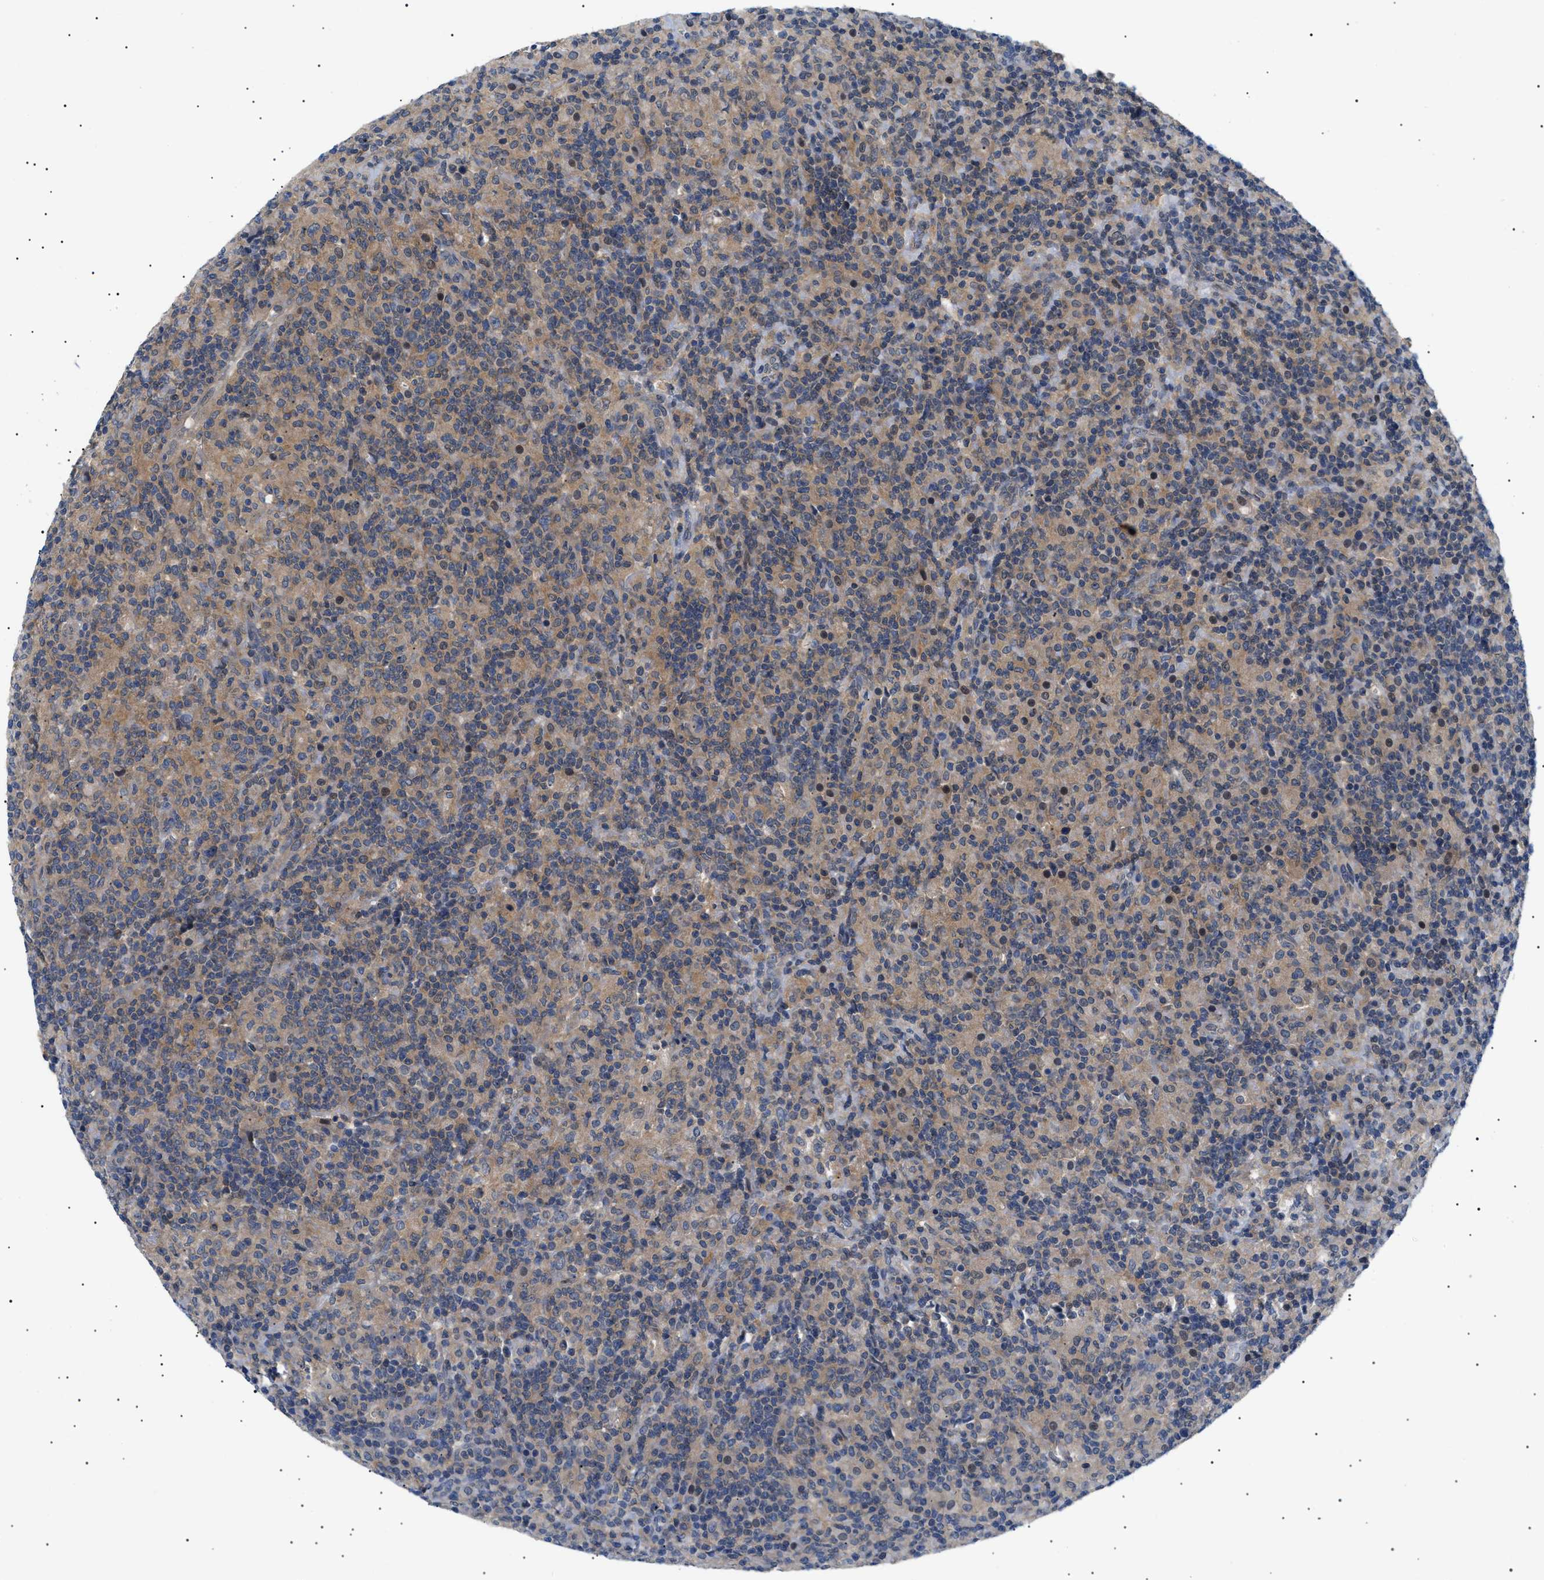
{"staining": {"intensity": "moderate", "quantity": ">75%", "location": "cytoplasmic/membranous"}, "tissue": "lymphoma", "cell_type": "Tumor cells", "image_type": "cancer", "snomed": [{"axis": "morphology", "description": "Hodgkin's disease, NOS"}, {"axis": "topography", "description": "Lymph node"}], "caption": "Lymphoma stained for a protein (brown) reveals moderate cytoplasmic/membranous positive expression in about >75% of tumor cells.", "gene": "RIPK1", "patient": {"sex": "male", "age": 70}}